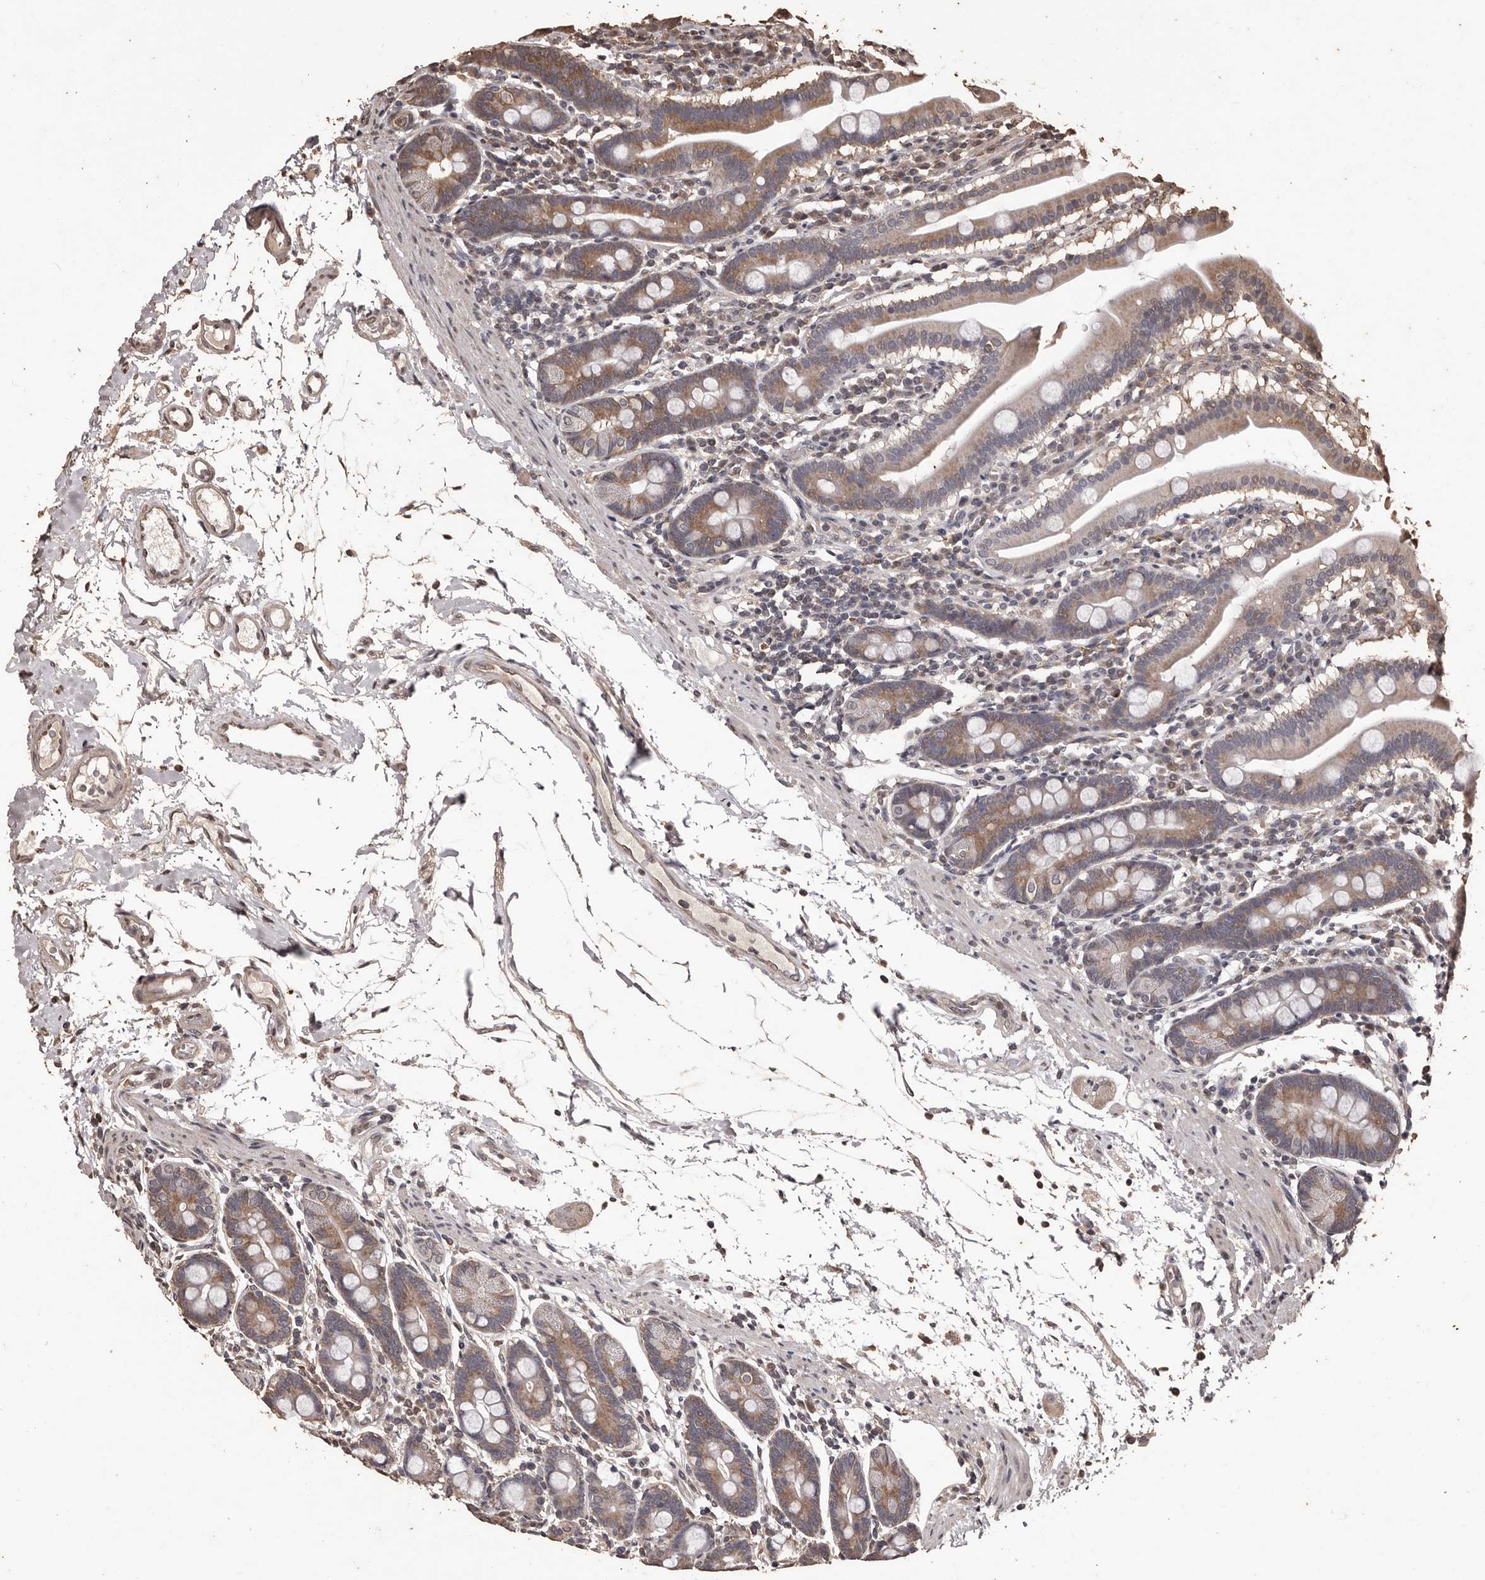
{"staining": {"intensity": "moderate", "quantity": "25%-75%", "location": "cytoplasmic/membranous"}, "tissue": "duodenum", "cell_type": "Glandular cells", "image_type": "normal", "snomed": [{"axis": "morphology", "description": "Normal tissue, NOS"}, {"axis": "morphology", "description": "Adenocarcinoma, NOS"}, {"axis": "topography", "description": "Pancreas"}, {"axis": "topography", "description": "Duodenum"}], "caption": "Immunohistochemical staining of unremarkable duodenum displays 25%-75% levels of moderate cytoplasmic/membranous protein expression in approximately 25%-75% of glandular cells.", "gene": "NAV1", "patient": {"sex": "male", "age": 50}}